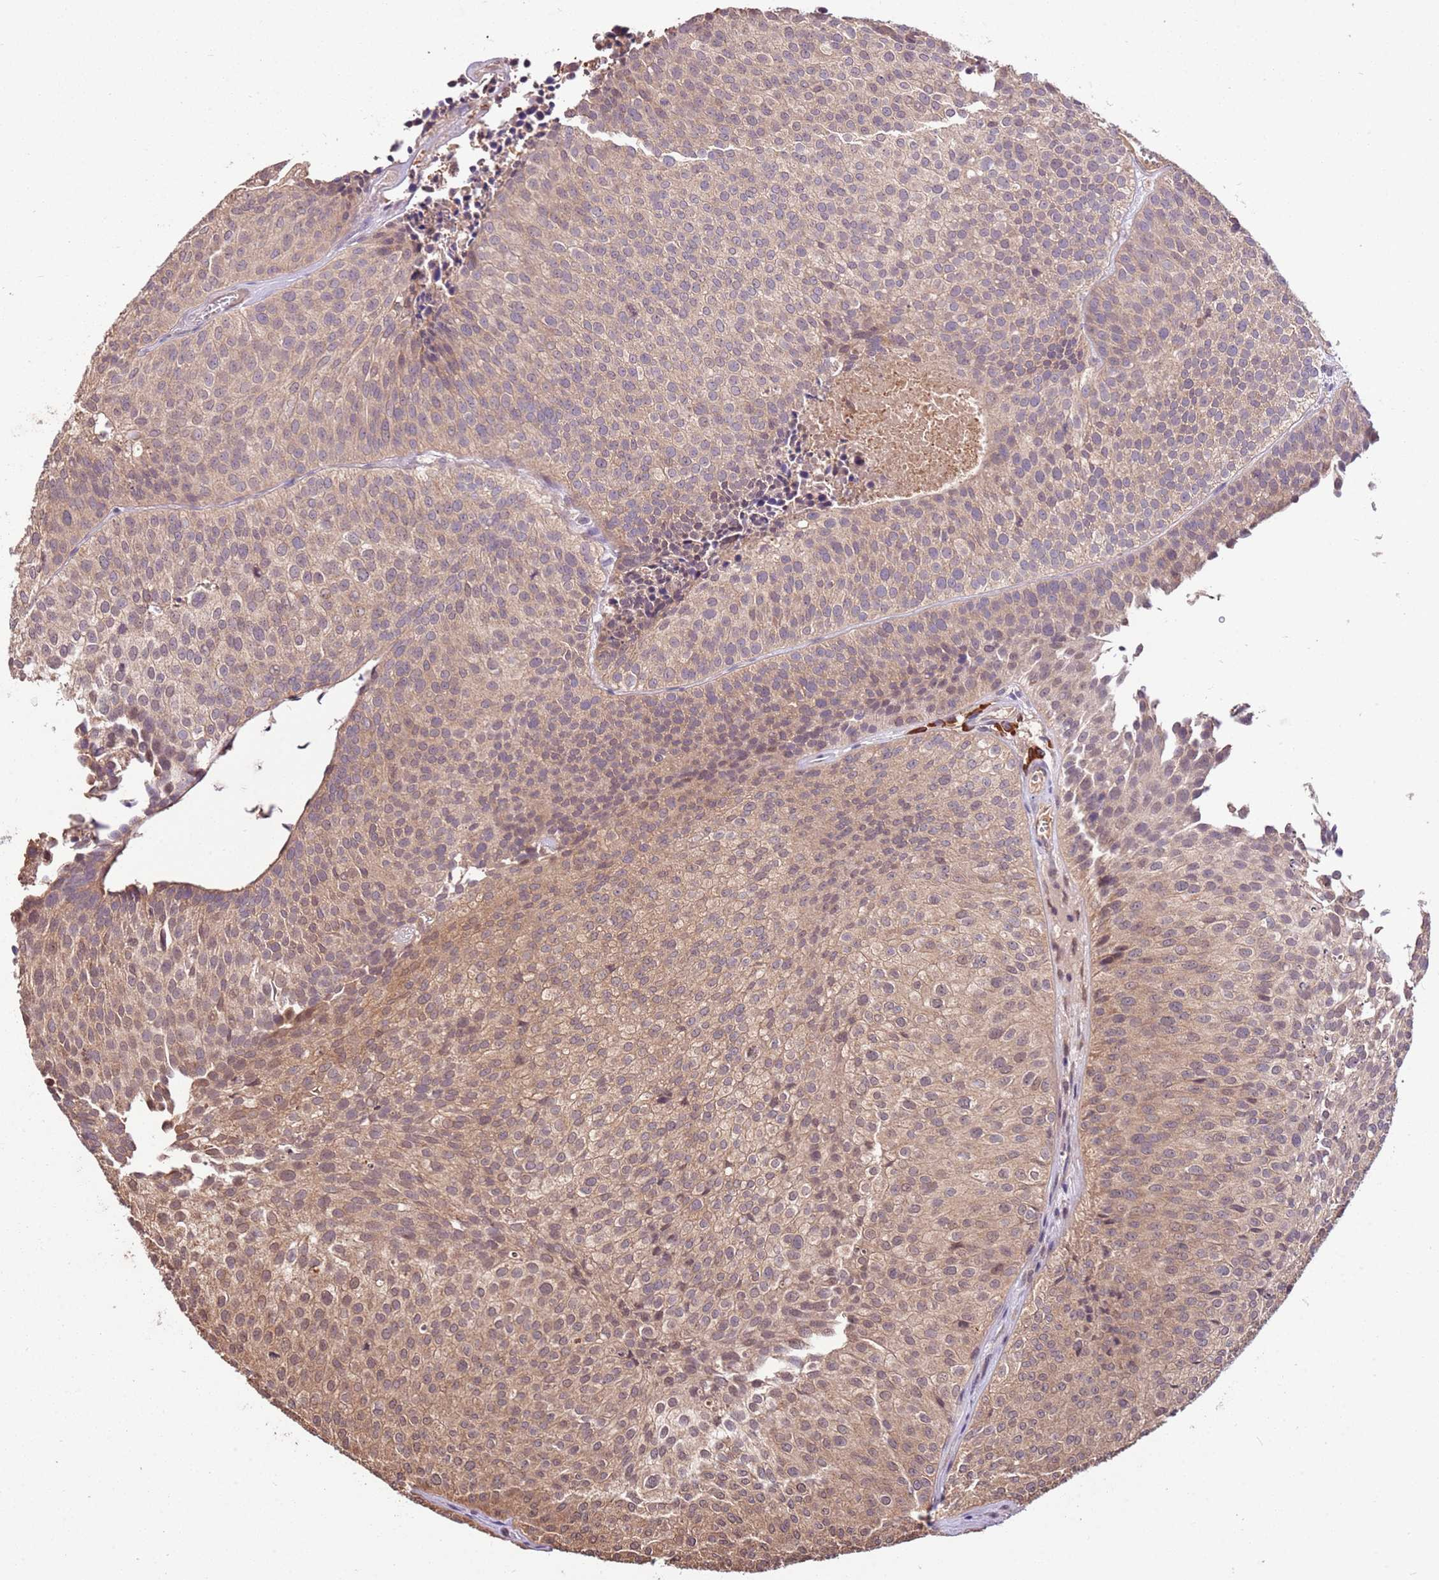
{"staining": {"intensity": "weak", "quantity": ">75%", "location": "cytoplasmic/membranous"}, "tissue": "urothelial cancer", "cell_type": "Tumor cells", "image_type": "cancer", "snomed": [{"axis": "morphology", "description": "Urothelial carcinoma, Low grade"}, {"axis": "topography", "description": "Urinary bladder"}], "caption": "A high-resolution micrograph shows IHC staining of urothelial cancer, which displays weak cytoplasmic/membranous staining in about >75% of tumor cells.", "gene": "BBS5", "patient": {"sex": "male", "age": 84}}